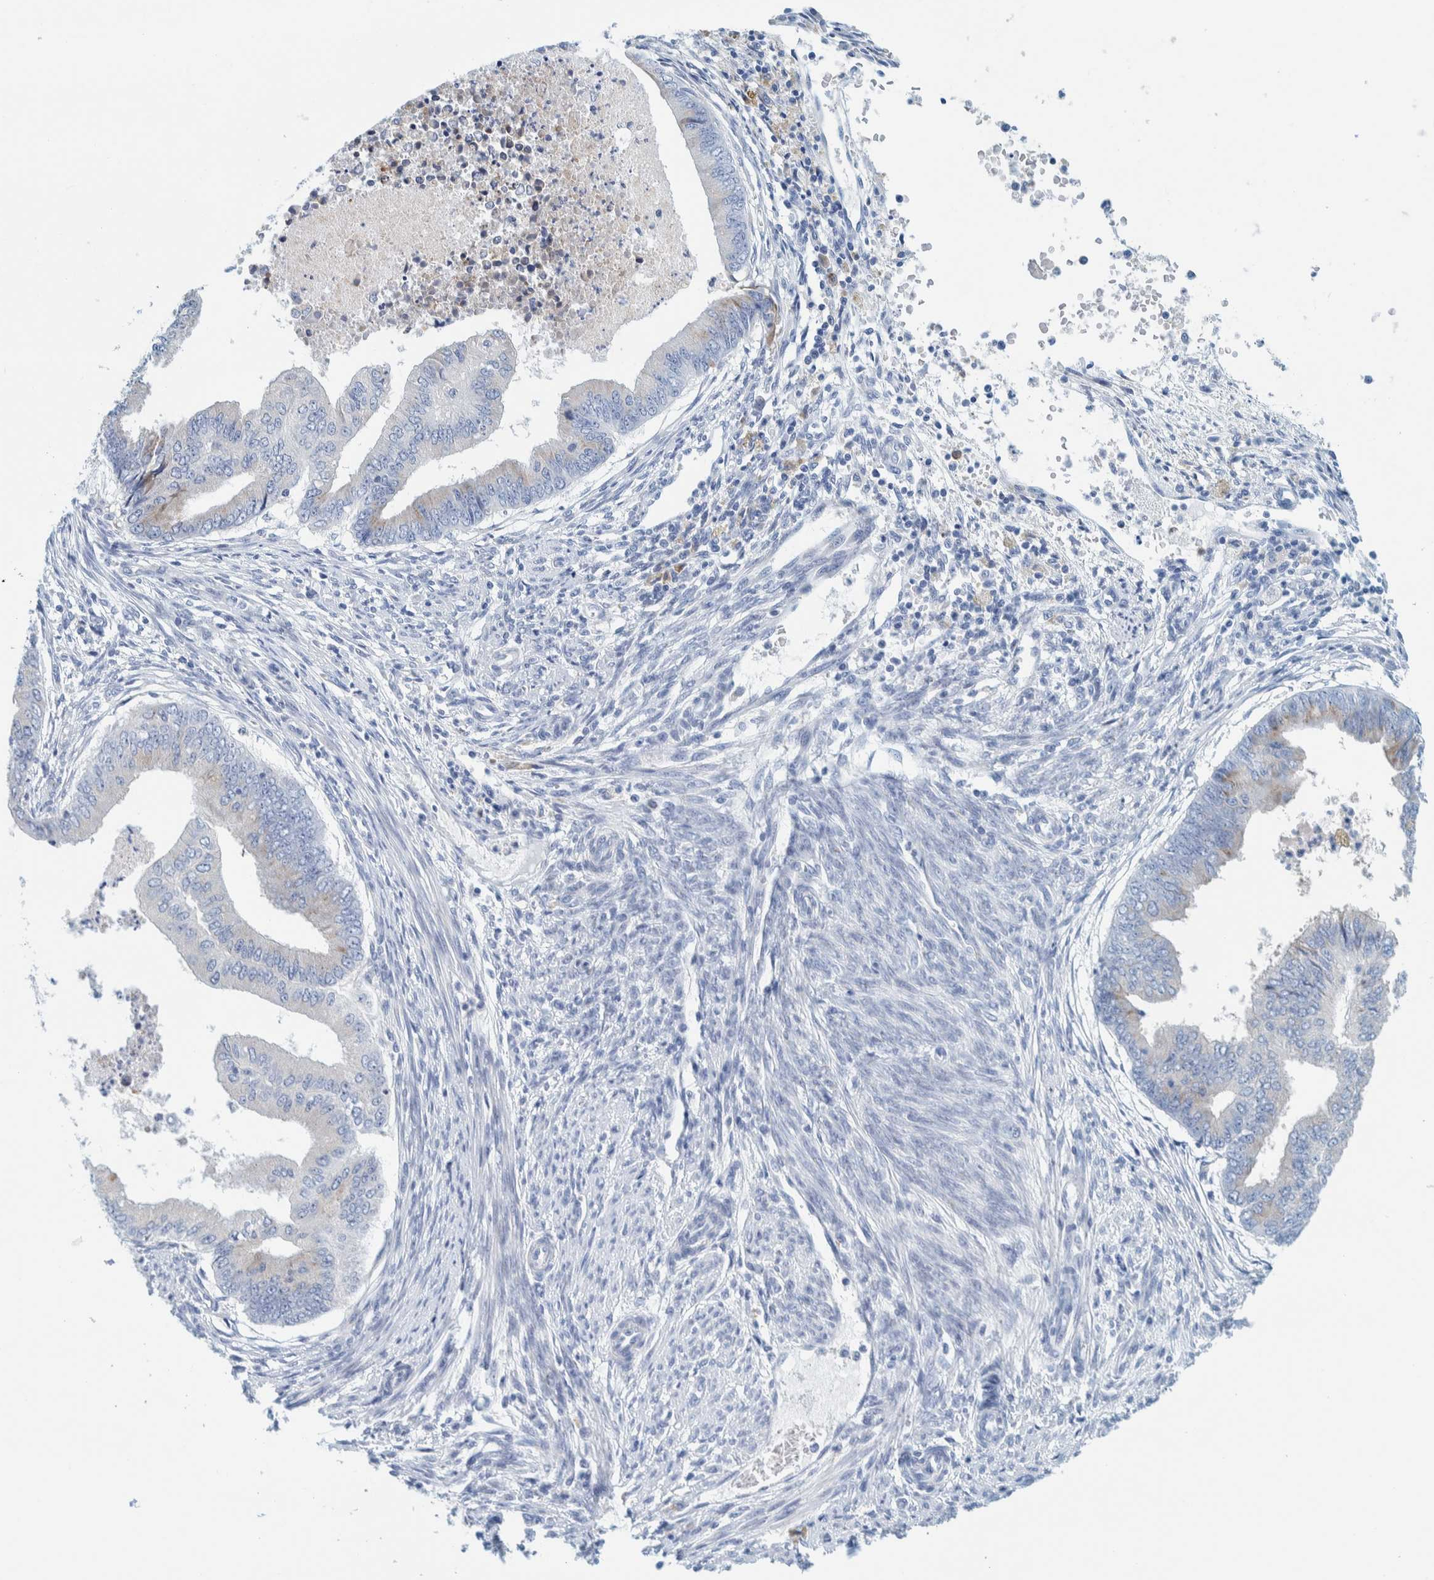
{"staining": {"intensity": "negative", "quantity": "none", "location": "none"}, "tissue": "endometrial cancer", "cell_type": "Tumor cells", "image_type": "cancer", "snomed": [{"axis": "morphology", "description": "Polyp, NOS"}, {"axis": "morphology", "description": "Adenocarcinoma, NOS"}, {"axis": "morphology", "description": "Adenoma, NOS"}, {"axis": "topography", "description": "Endometrium"}], "caption": "This is an immunohistochemistry histopathology image of polyp (endometrial). There is no positivity in tumor cells.", "gene": "MOG", "patient": {"sex": "female", "age": 79}}